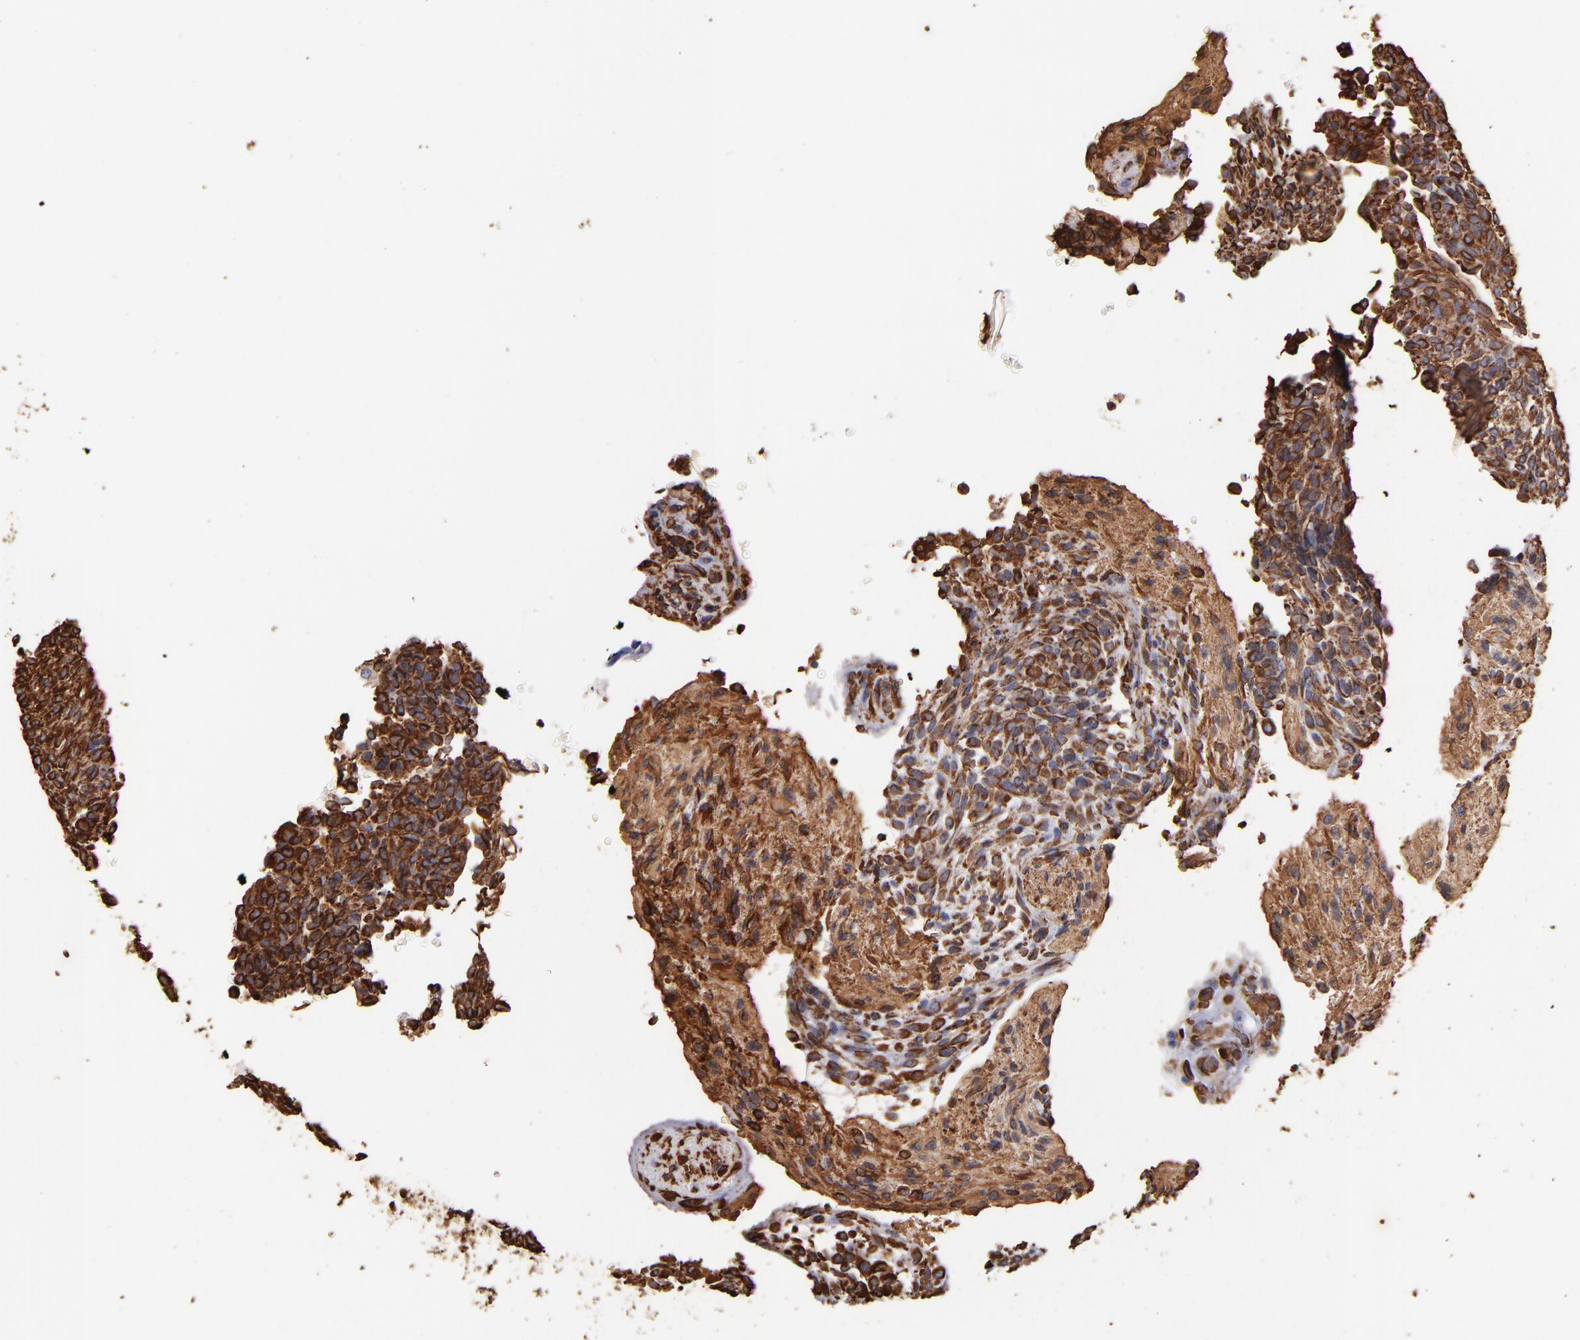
{"staining": {"intensity": "strong", "quantity": ">75%", "location": "cytoplasmic/membranous,nuclear"}, "tissue": "glioma", "cell_type": "Tumor cells", "image_type": "cancer", "snomed": [{"axis": "morphology", "description": "Glioma, malignant, High grade"}, {"axis": "topography", "description": "Cerebral cortex"}], "caption": "IHC (DAB) staining of glioma displays strong cytoplasmic/membranous and nuclear protein expression in about >75% of tumor cells. (DAB (3,3'-diaminobenzidine) IHC with brightfield microscopy, high magnification).", "gene": "VIM", "patient": {"sex": "female", "age": 55}}